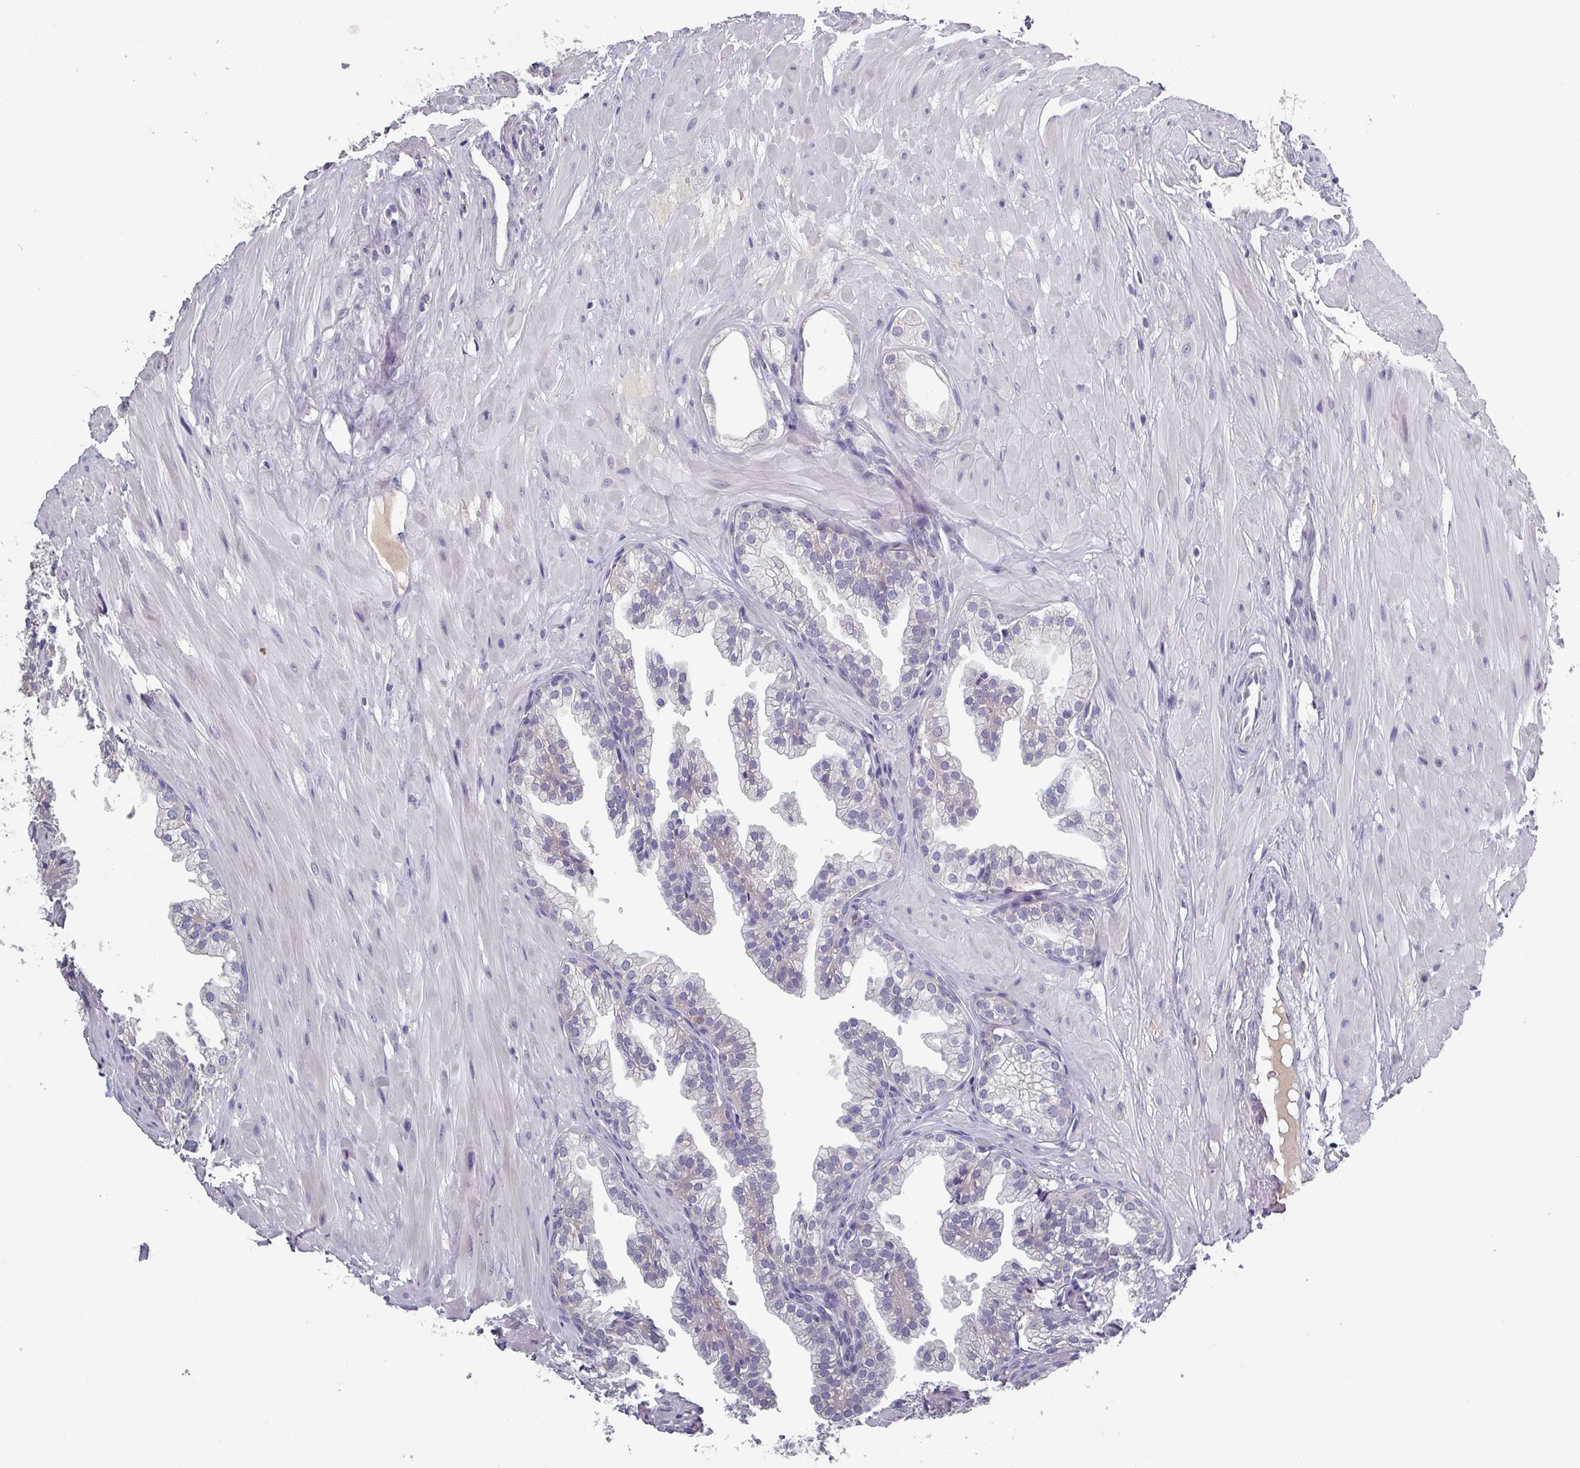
{"staining": {"intensity": "negative", "quantity": "none", "location": "none"}, "tissue": "prostate", "cell_type": "Glandular cells", "image_type": "normal", "snomed": [{"axis": "morphology", "description": "Normal tissue, NOS"}, {"axis": "topography", "description": "Prostate"}, {"axis": "topography", "description": "Peripheral nerve tissue"}], "caption": "Glandular cells show no significant protein expression in unremarkable prostate.", "gene": "PRAMEF7", "patient": {"sex": "male", "age": 55}}